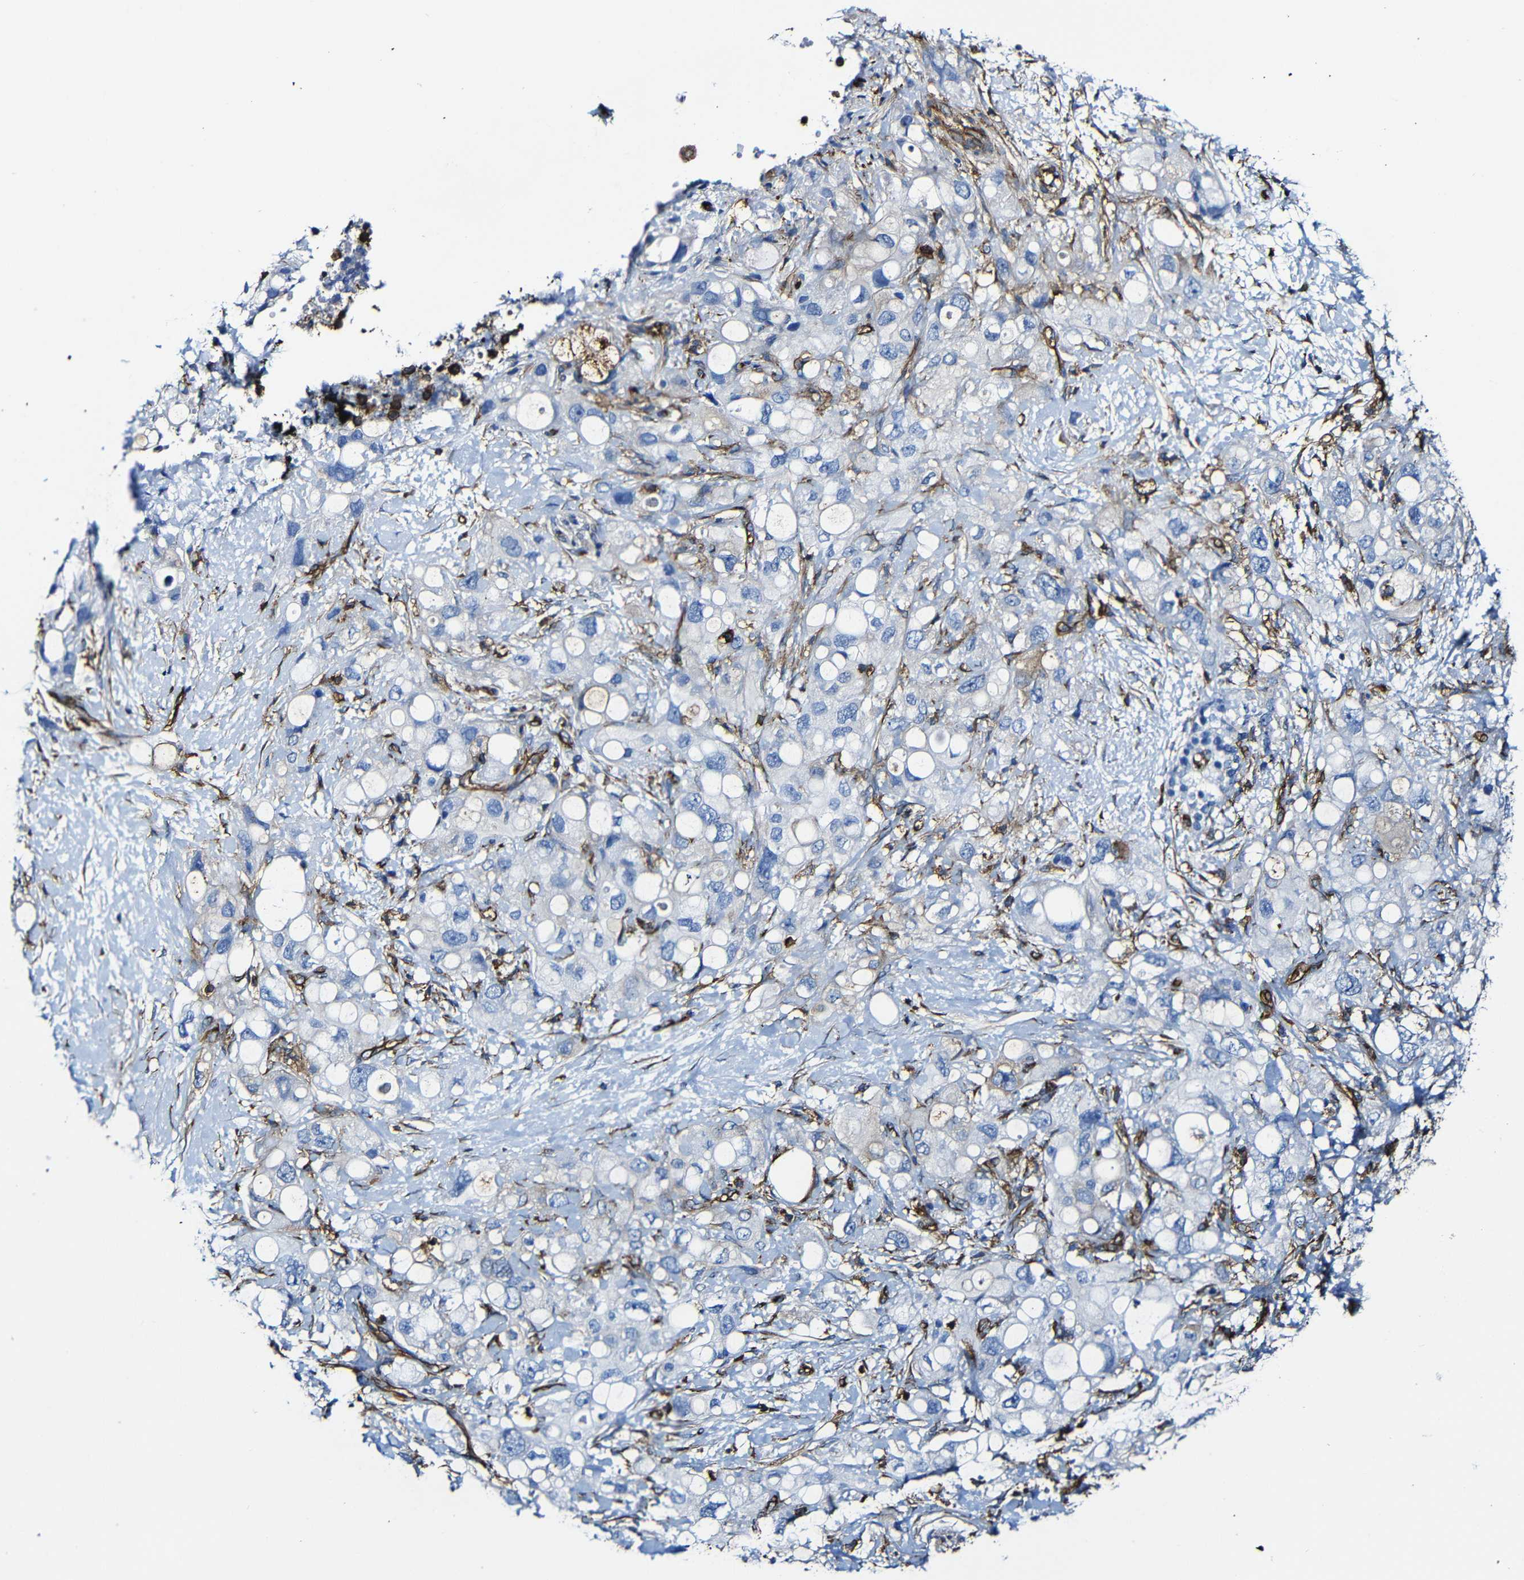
{"staining": {"intensity": "negative", "quantity": "none", "location": "none"}, "tissue": "pancreatic cancer", "cell_type": "Tumor cells", "image_type": "cancer", "snomed": [{"axis": "morphology", "description": "Adenocarcinoma, NOS"}, {"axis": "topography", "description": "Pancreas"}], "caption": "A high-resolution micrograph shows immunohistochemistry (IHC) staining of pancreatic adenocarcinoma, which shows no significant positivity in tumor cells. (DAB (3,3'-diaminobenzidine) immunohistochemistry with hematoxylin counter stain).", "gene": "MSN", "patient": {"sex": "female", "age": 56}}